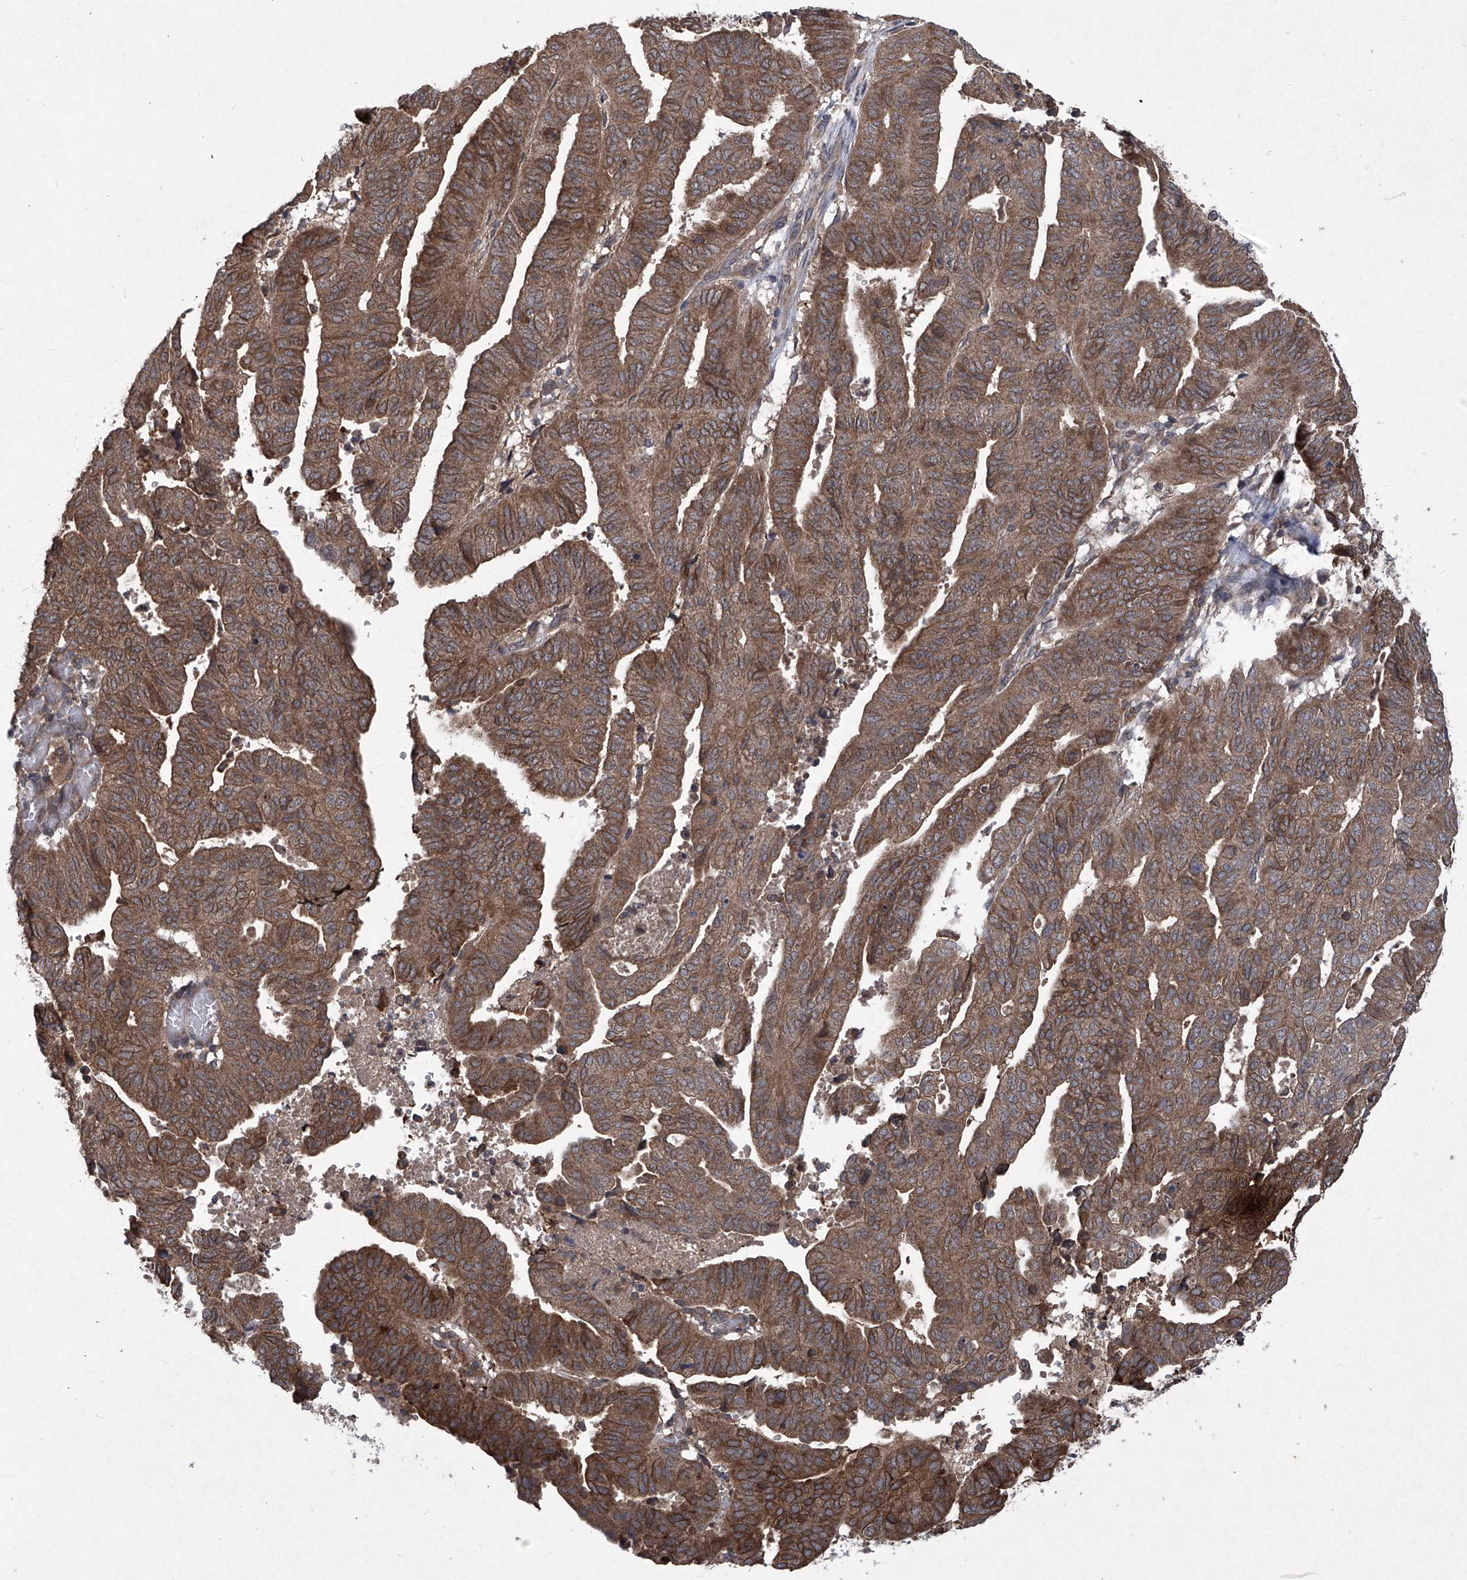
{"staining": {"intensity": "moderate", "quantity": ">75%", "location": "cytoplasmic/membranous"}, "tissue": "endometrial cancer", "cell_type": "Tumor cells", "image_type": "cancer", "snomed": [{"axis": "morphology", "description": "Adenocarcinoma, NOS"}, {"axis": "topography", "description": "Uterus"}], "caption": "Immunohistochemistry (IHC) (DAB) staining of endometrial adenocarcinoma demonstrates moderate cytoplasmic/membranous protein positivity in approximately >75% of tumor cells. The staining was performed using DAB to visualize the protein expression in brown, while the nuclei were stained in blue with hematoxylin (Magnification: 20x).", "gene": "SUMF2", "patient": {"sex": "female", "age": 77}}